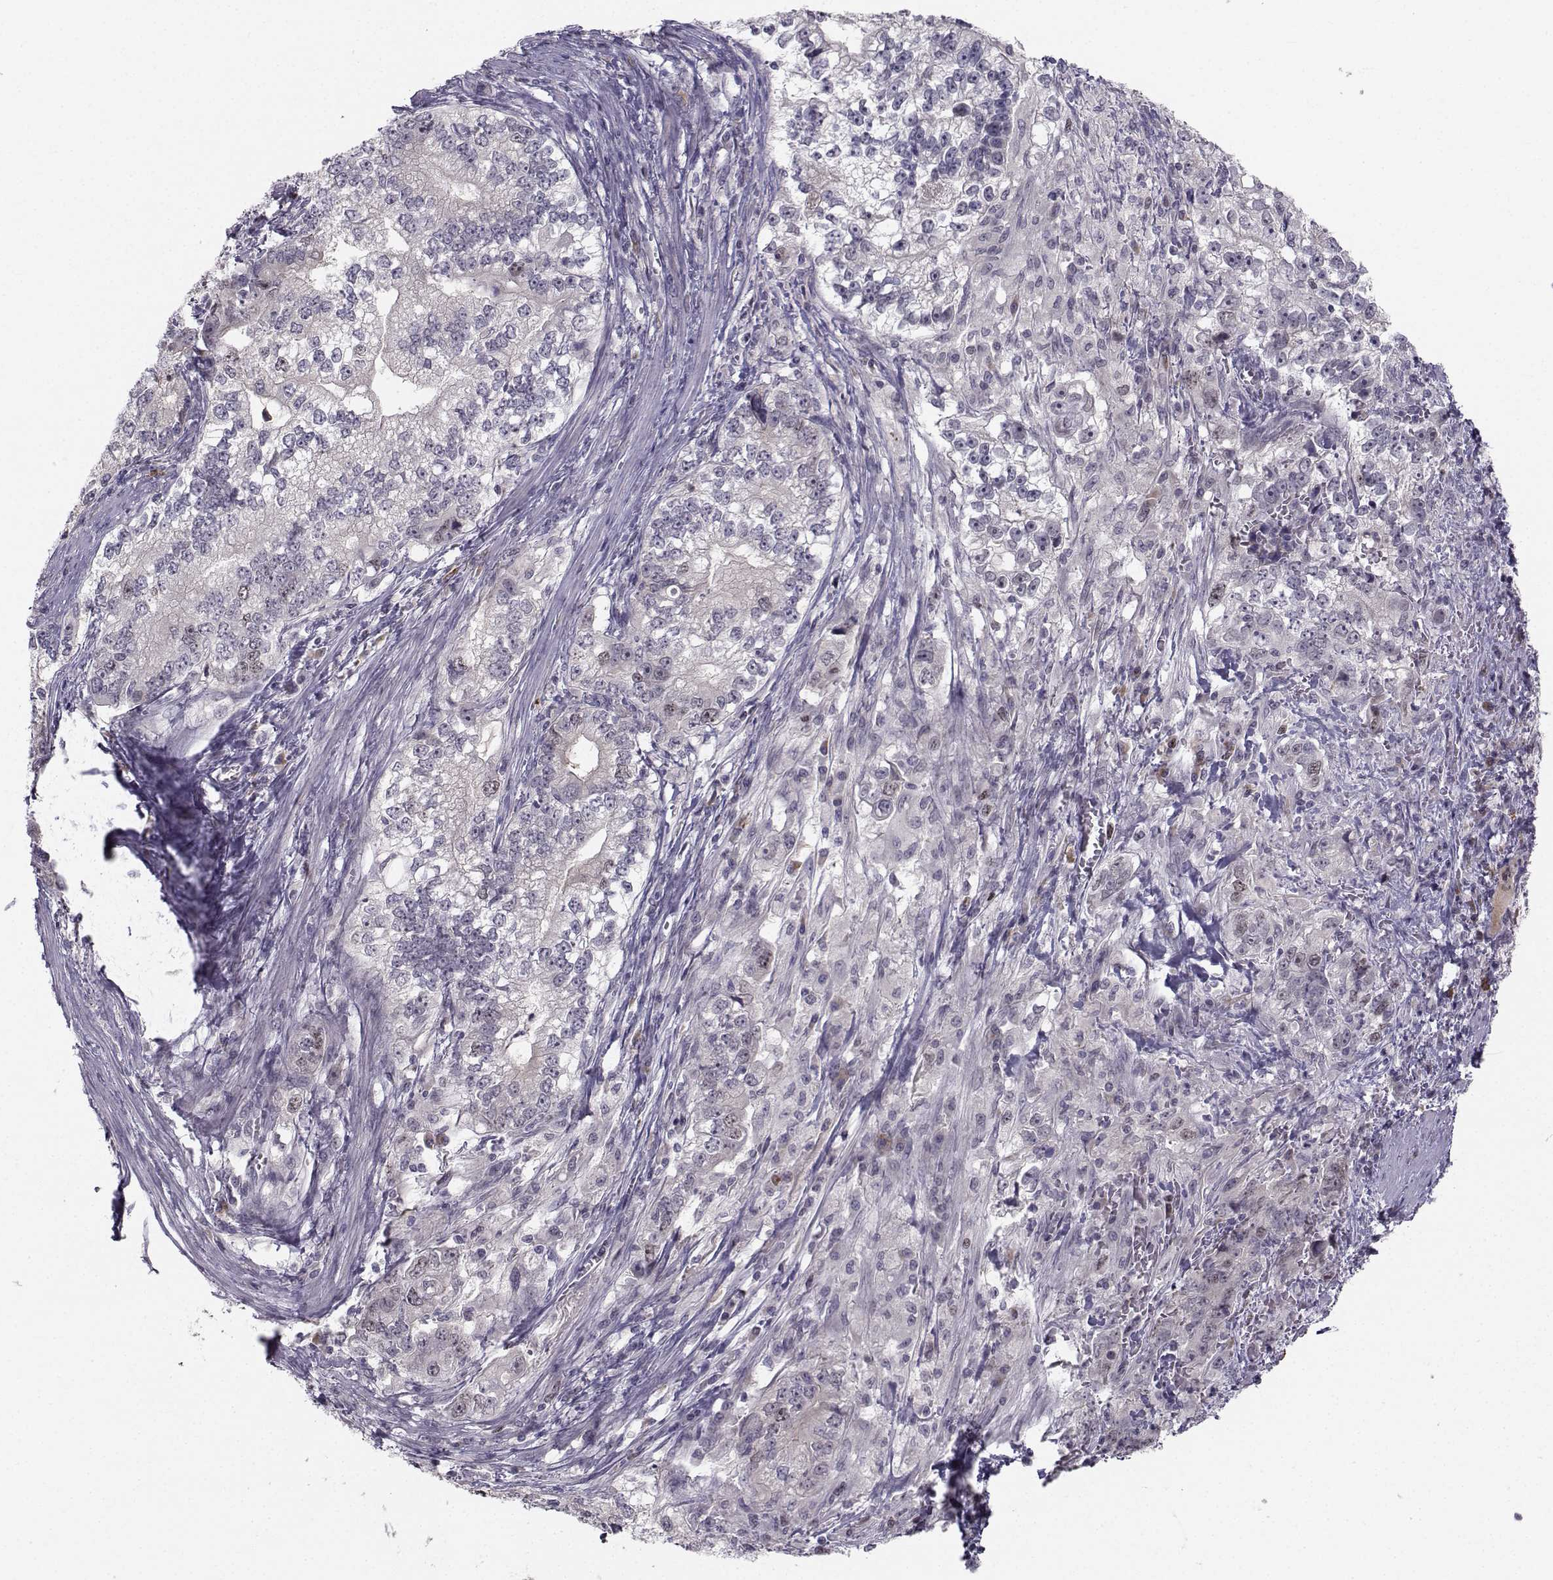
{"staining": {"intensity": "negative", "quantity": "none", "location": "none"}, "tissue": "stomach cancer", "cell_type": "Tumor cells", "image_type": "cancer", "snomed": [{"axis": "morphology", "description": "Adenocarcinoma, NOS"}, {"axis": "topography", "description": "Stomach, lower"}], "caption": "An immunohistochemistry (IHC) image of stomach cancer is shown. There is no staining in tumor cells of stomach cancer.", "gene": "LRP8", "patient": {"sex": "female", "age": 72}}